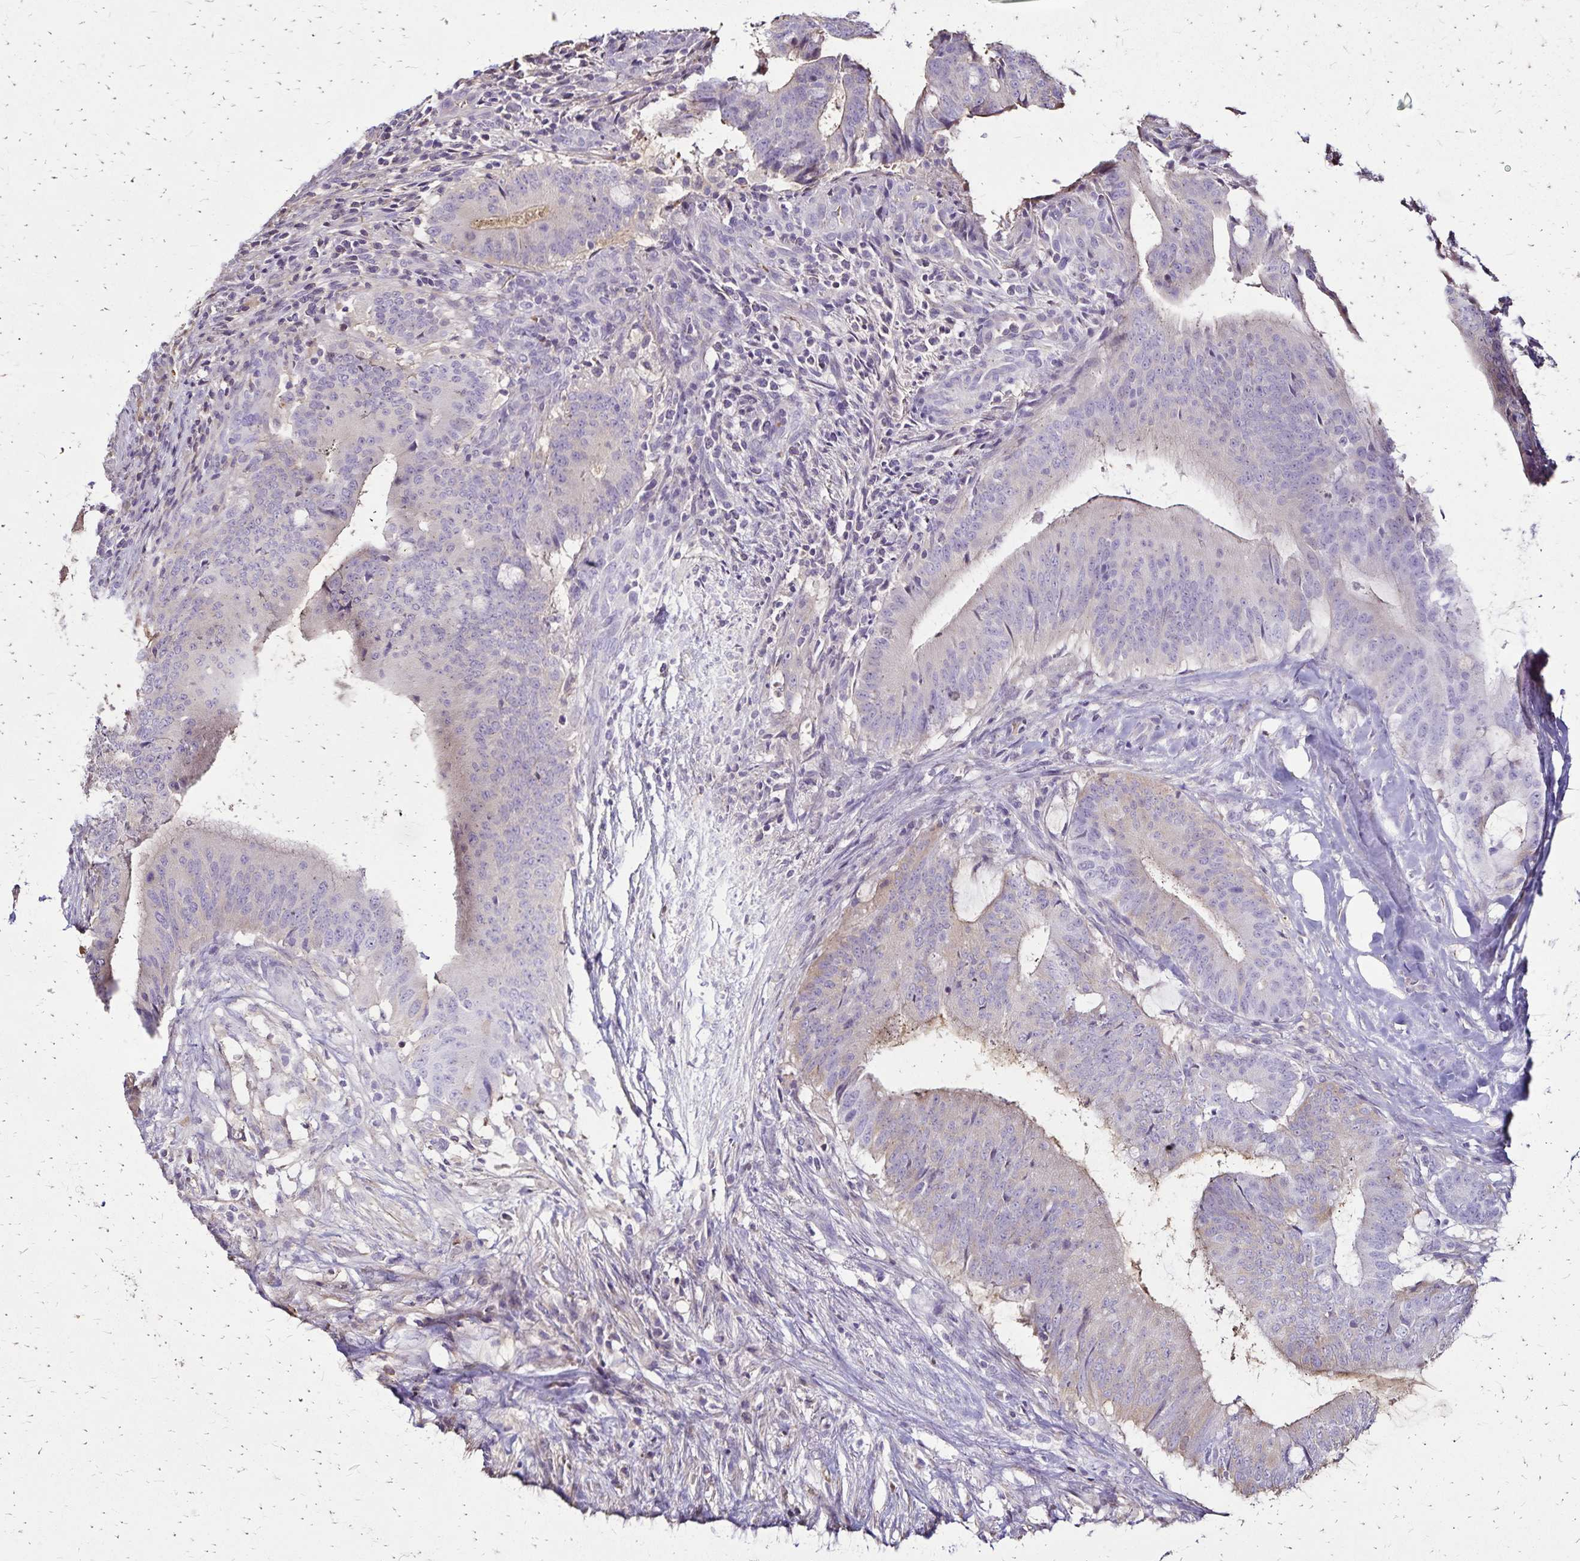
{"staining": {"intensity": "negative", "quantity": "none", "location": "none"}, "tissue": "colorectal cancer", "cell_type": "Tumor cells", "image_type": "cancer", "snomed": [{"axis": "morphology", "description": "Adenocarcinoma, NOS"}, {"axis": "topography", "description": "Colon"}], "caption": "The photomicrograph demonstrates no staining of tumor cells in colorectal adenocarcinoma.", "gene": "KISS1", "patient": {"sex": "female", "age": 43}}